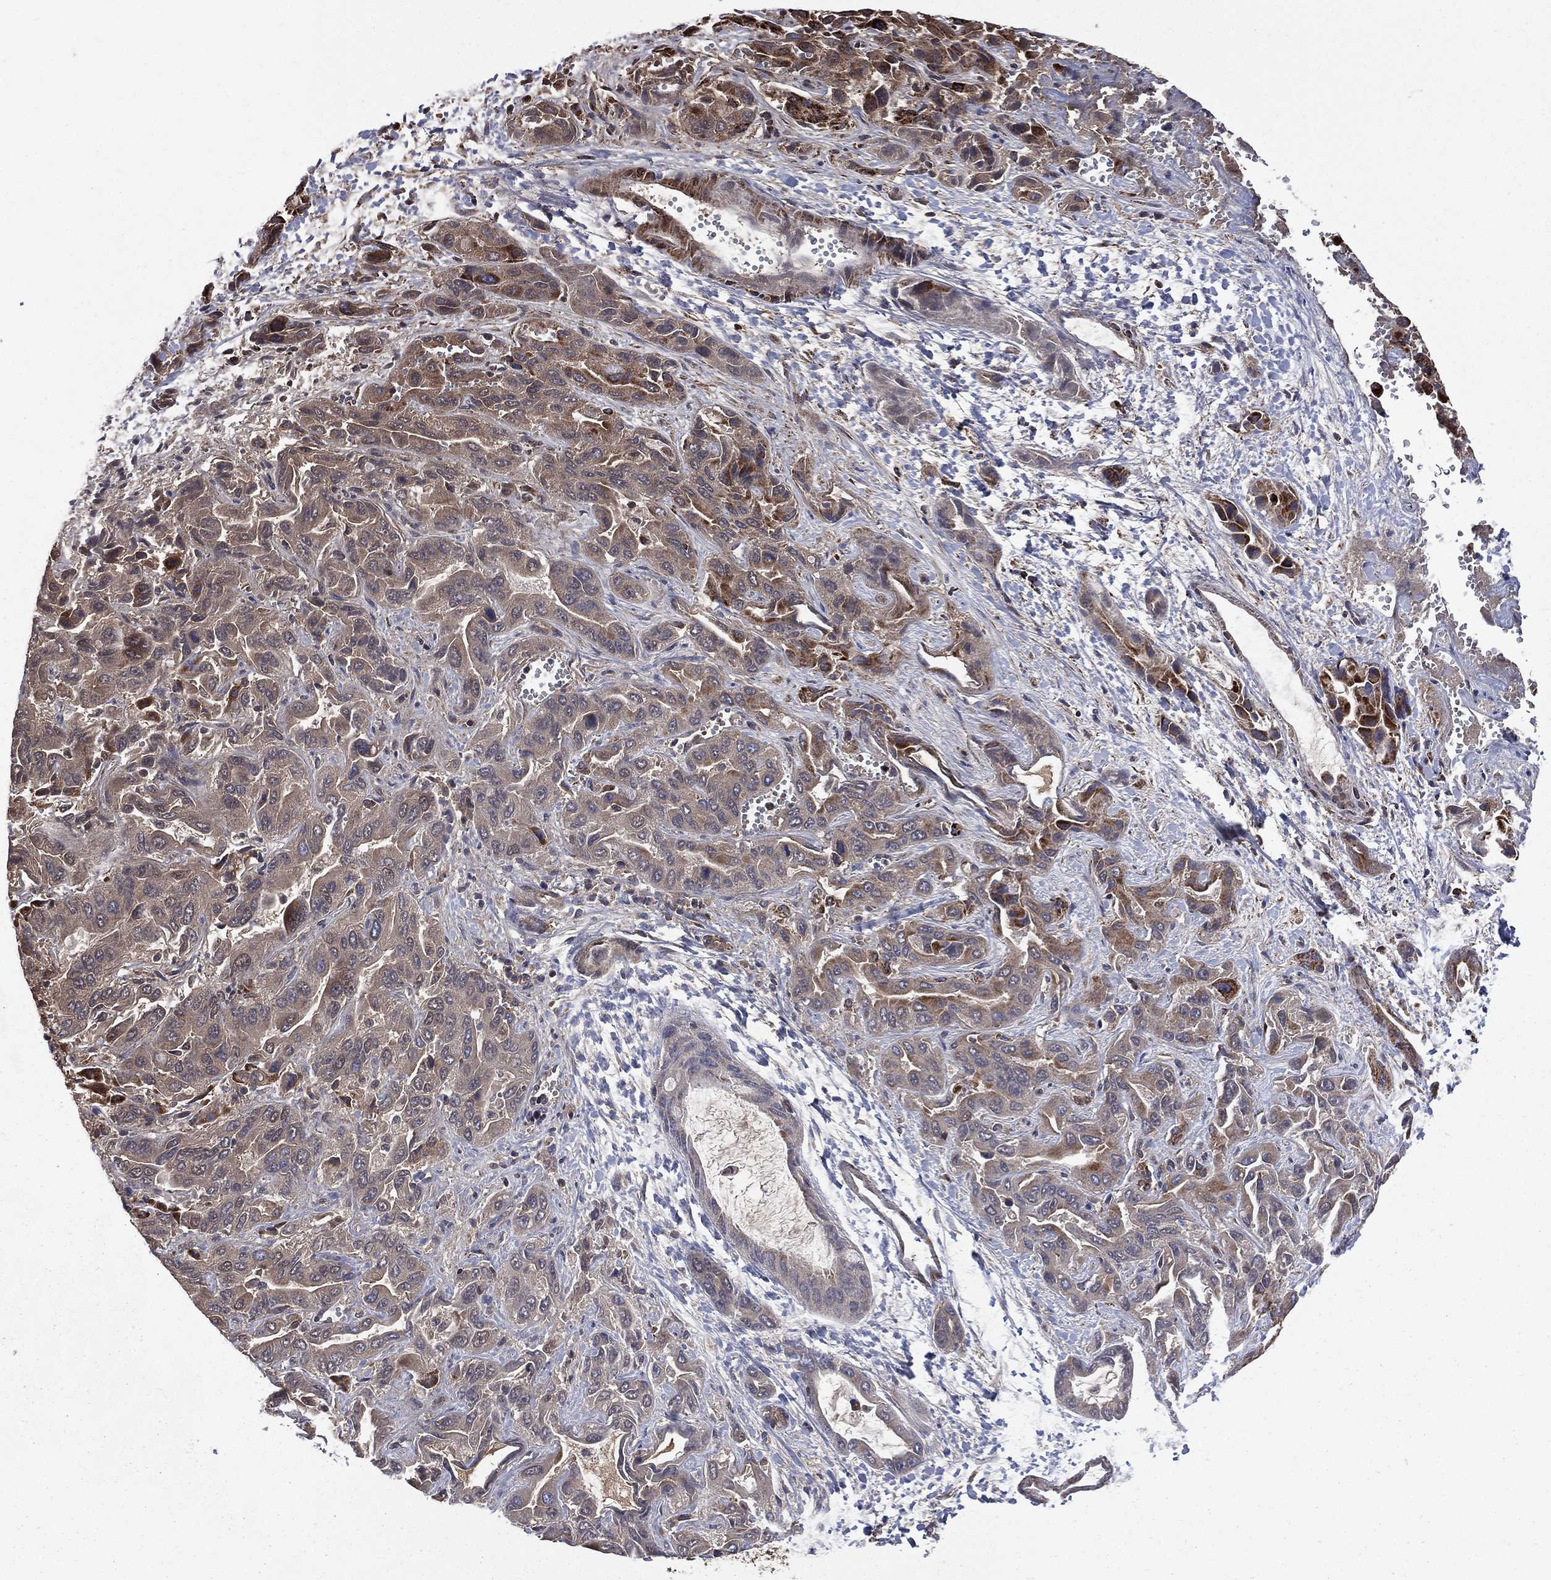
{"staining": {"intensity": "moderate", "quantity": "<25%", "location": "cytoplasmic/membranous"}, "tissue": "liver cancer", "cell_type": "Tumor cells", "image_type": "cancer", "snomed": [{"axis": "morphology", "description": "Cholangiocarcinoma"}, {"axis": "topography", "description": "Liver"}], "caption": "The image reveals immunohistochemical staining of cholangiocarcinoma (liver). There is moderate cytoplasmic/membranous staining is present in approximately <25% of tumor cells.", "gene": "GOT2", "patient": {"sex": "female", "age": 52}}